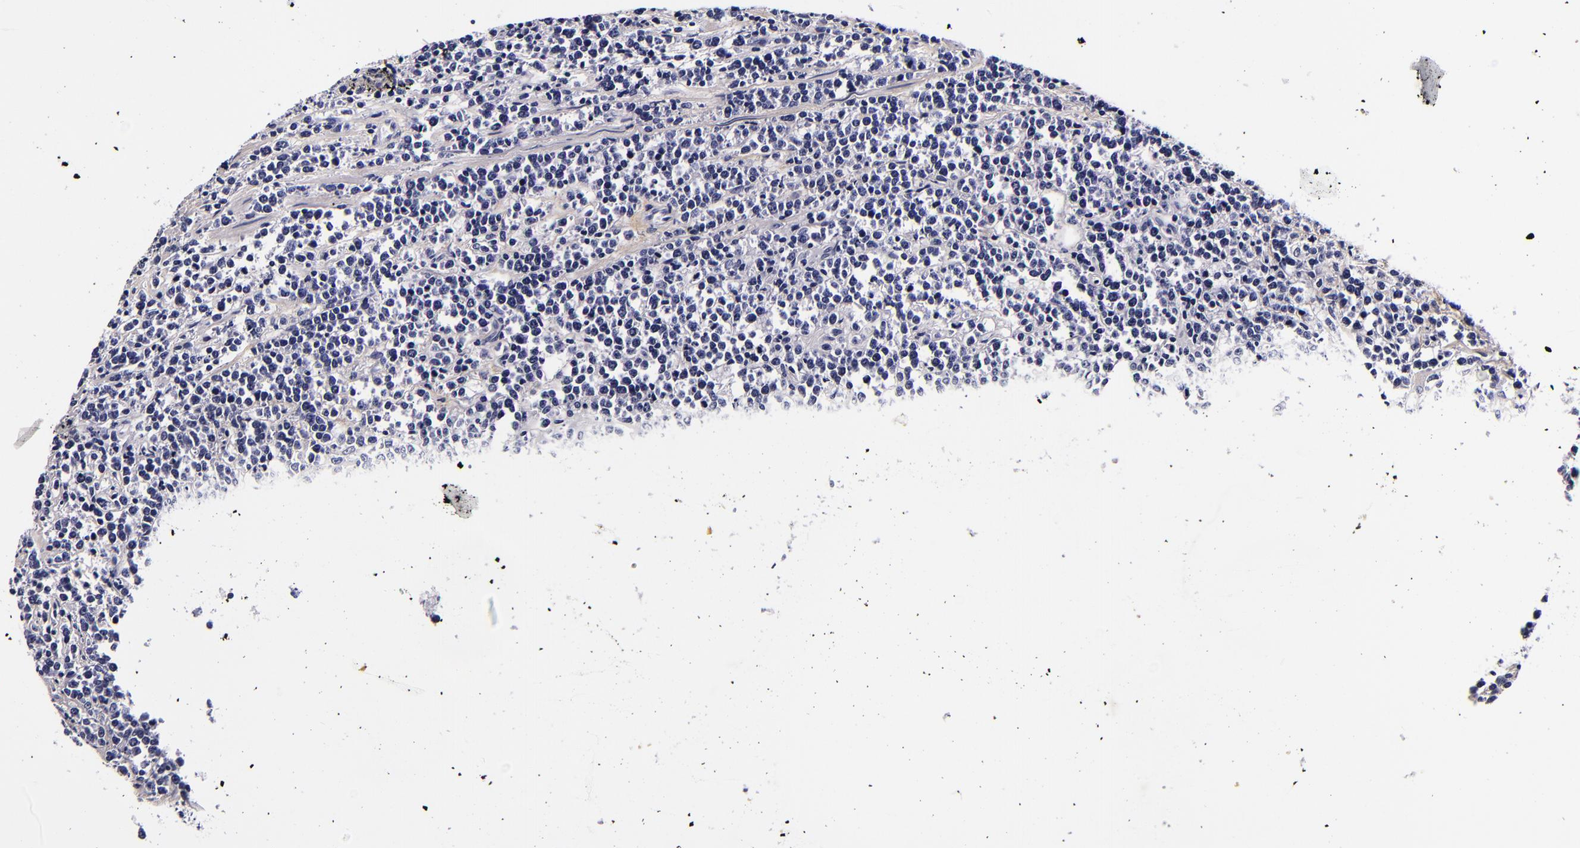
{"staining": {"intensity": "negative", "quantity": "none", "location": "none"}, "tissue": "lymphoma", "cell_type": "Tumor cells", "image_type": "cancer", "snomed": [{"axis": "morphology", "description": "Malignant lymphoma, non-Hodgkin's type, High grade"}, {"axis": "topography", "description": "Small intestine"}, {"axis": "topography", "description": "Colon"}], "caption": "A photomicrograph of lymphoma stained for a protein demonstrates no brown staining in tumor cells.", "gene": "FBN1", "patient": {"sex": "male", "age": 8}}